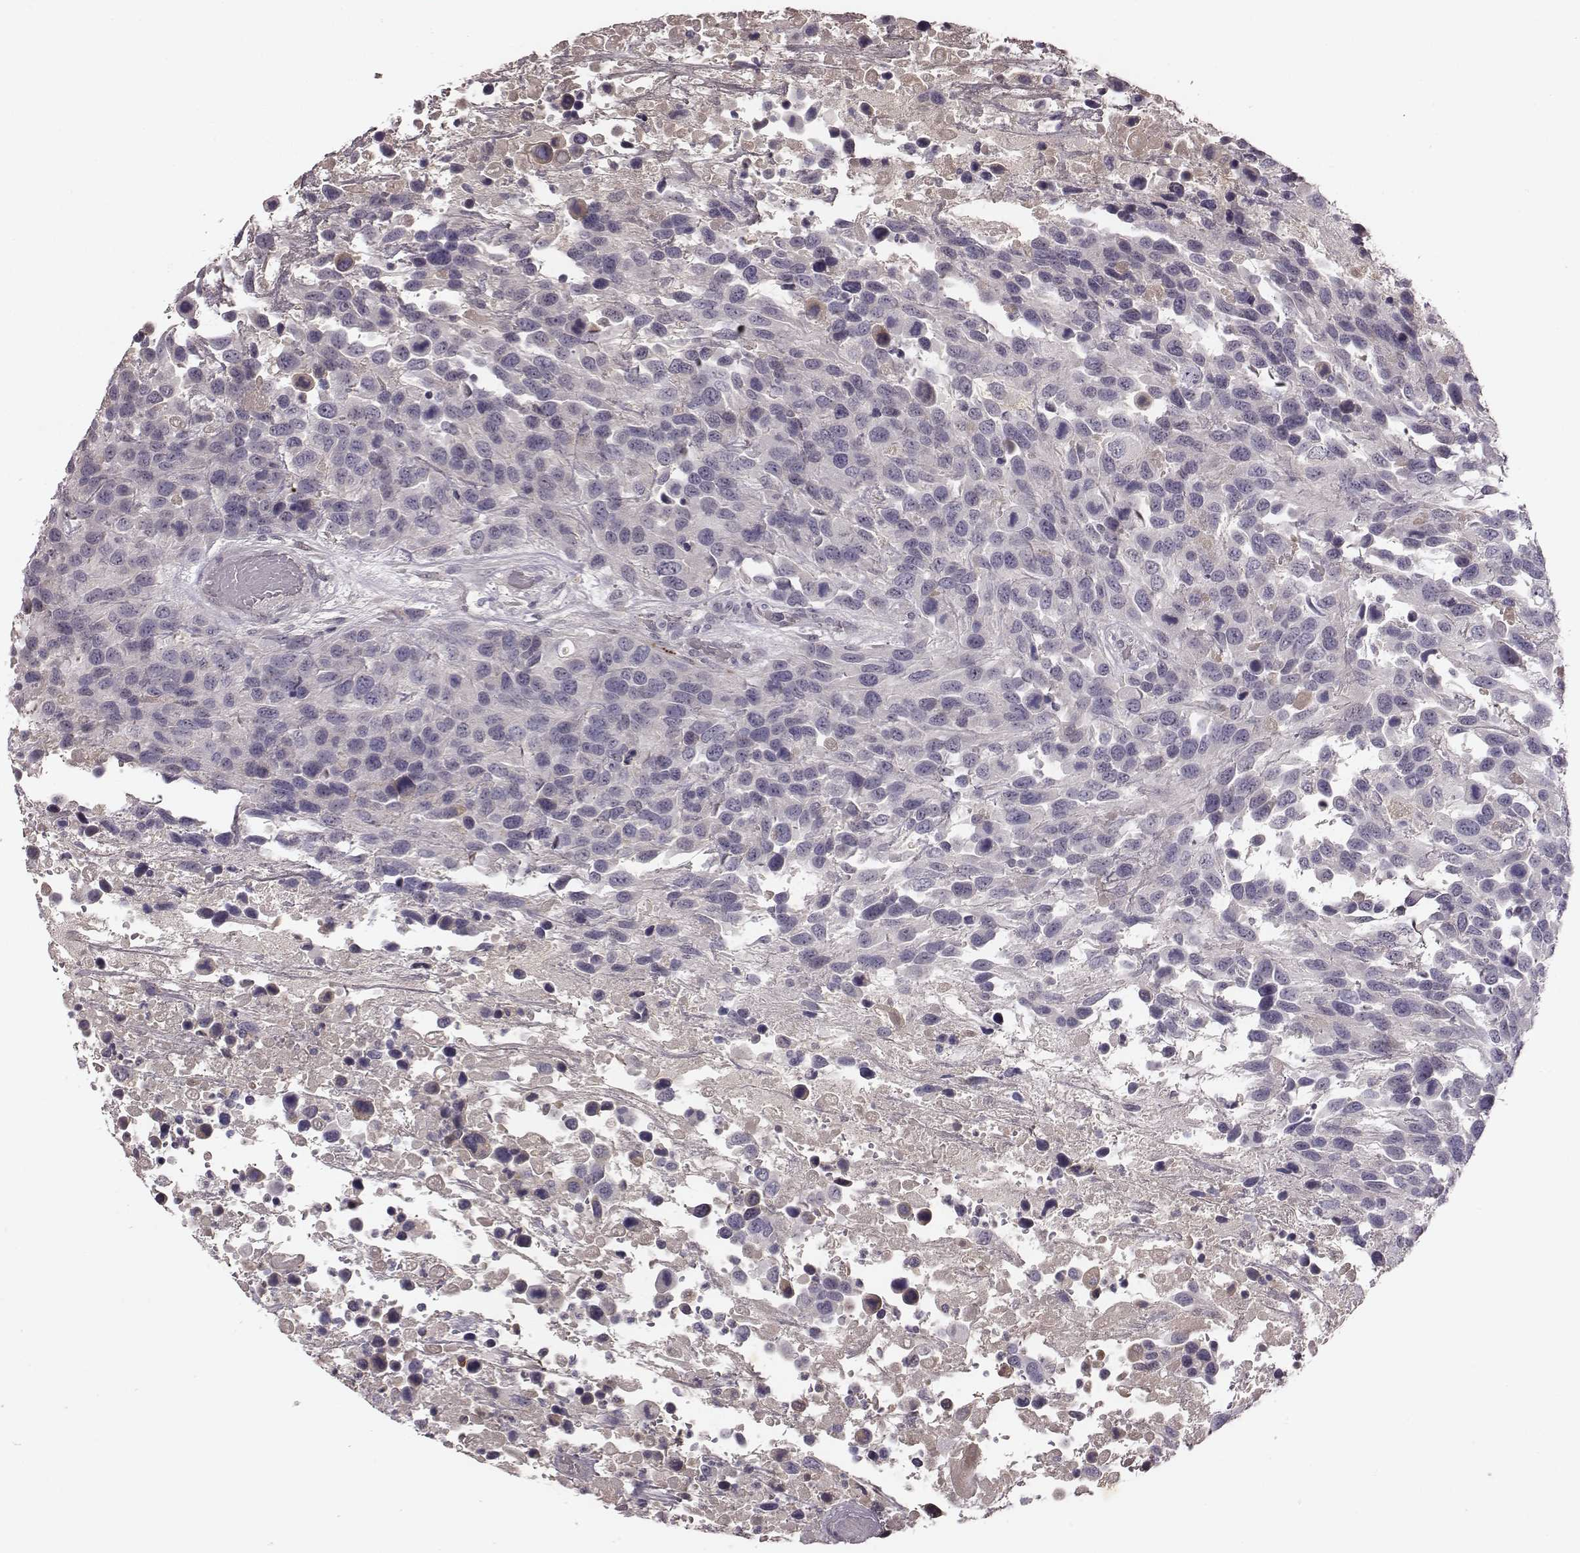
{"staining": {"intensity": "negative", "quantity": "none", "location": "none"}, "tissue": "urothelial cancer", "cell_type": "Tumor cells", "image_type": "cancer", "snomed": [{"axis": "morphology", "description": "Urothelial carcinoma, High grade"}, {"axis": "topography", "description": "Urinary bladder"}], "caption": "IHC histopathology image of urothelial cancer stained for a protein (brown), which demonstrates no expression in tumor cells.", "gene": "SLC22A6", "patient": {"sex": "female", "age": 70}}